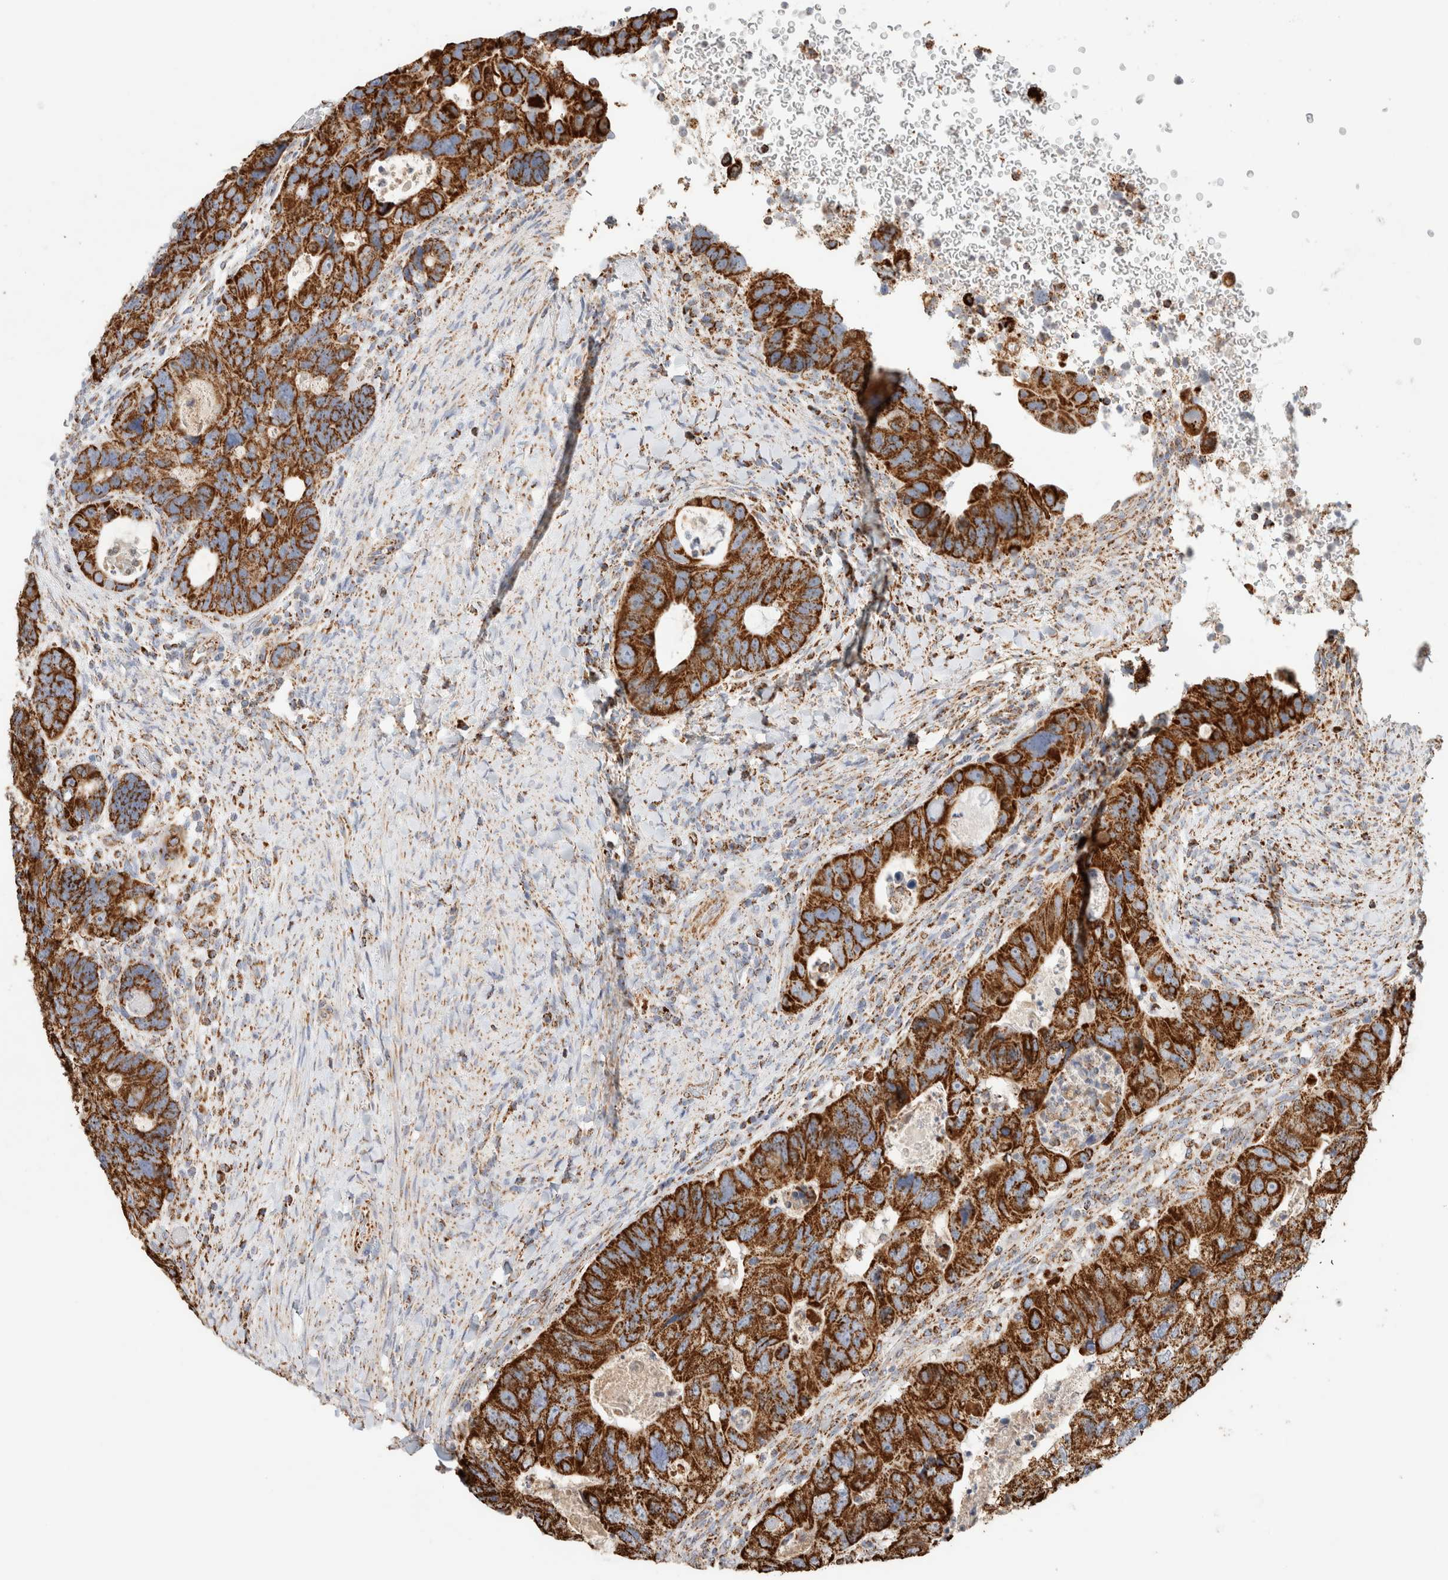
{"staining": {"intensity": "strong", "quantity": ">75%", "location": "cytoplasmic/membranous"}, "tissue": "colorectal cancer", "cell_type": "Tumor cells", "image_type": "cancer", "snomed": [{"axis": "morphology", "description": "Adenocarcinoma, NOS"}, {"axis": "topography", "description": "Rectum"}], "caption": "Strong cytoplasmic/membranous staining for a protein is seen in about >75% of tumor cells of colorectal adenocarcinoma using IHC.", "gene": "C1QBP", "patient": {"sex": "male", "age": 59}}